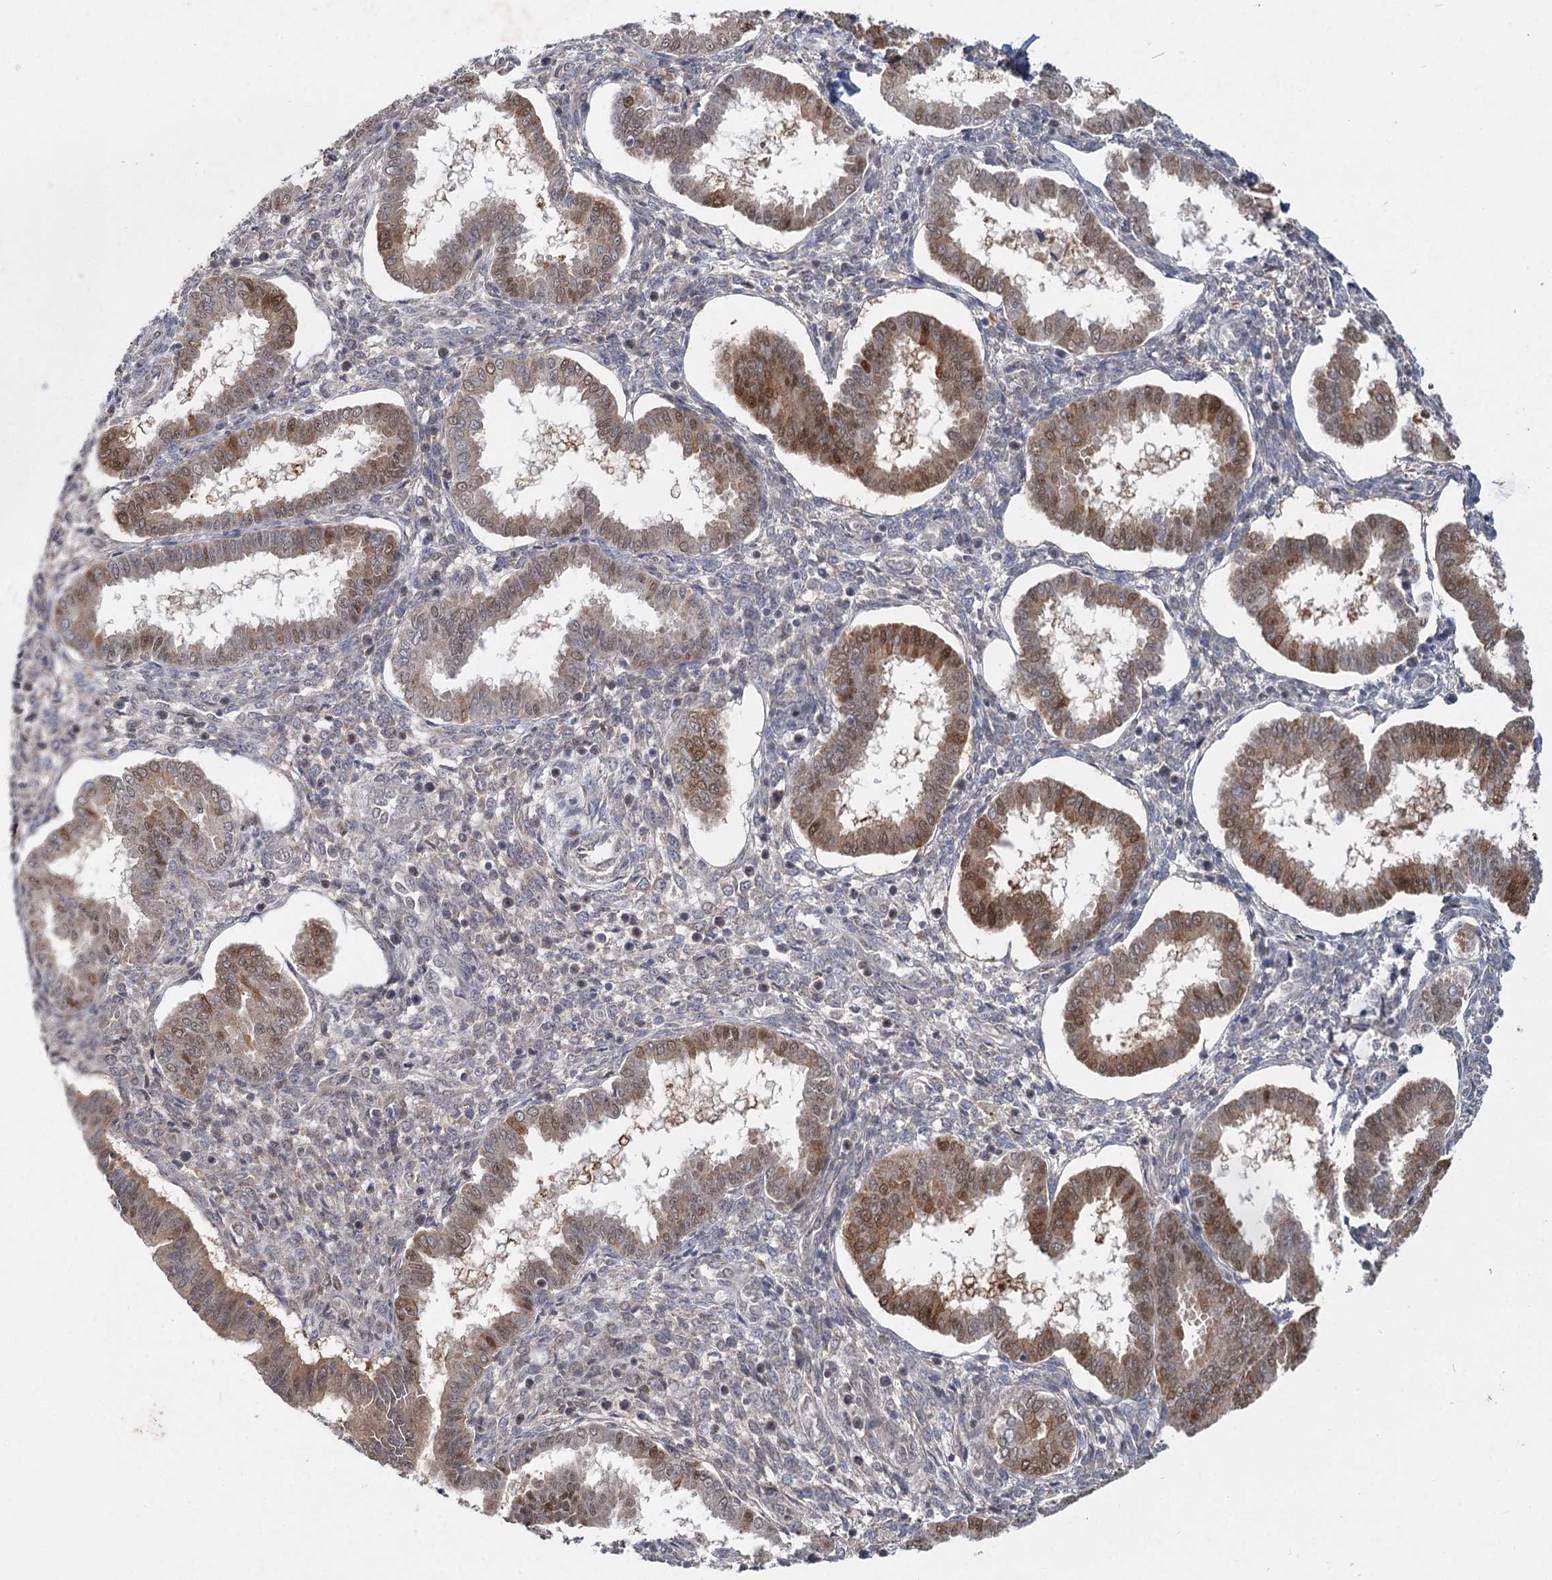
{"staining": {"intensity": "negative", "quantity": "none", "location": "none"}, "tissue": "endometrium", "cell_type": "Cells in endometrial stroma", "image_type": "normal", "snomed": [{"axis": "morphology", "description": "Normal tissue, NOS"}, {"axis": "topography", "description": "Endometrium"}], "caption": "Immunohistochemical staining of normal human endometrium displays no significant positivity in cells in endometrial stroma. The staining was performed using DAB (3,3'-diaminobenzidine) to visualize the protein expression in brown, while the nuclei were stained in blue with hematoxylin (Magnification: 20x).", "gene": "AP3B1", "patient": {"sex": "female", "age": 24}}